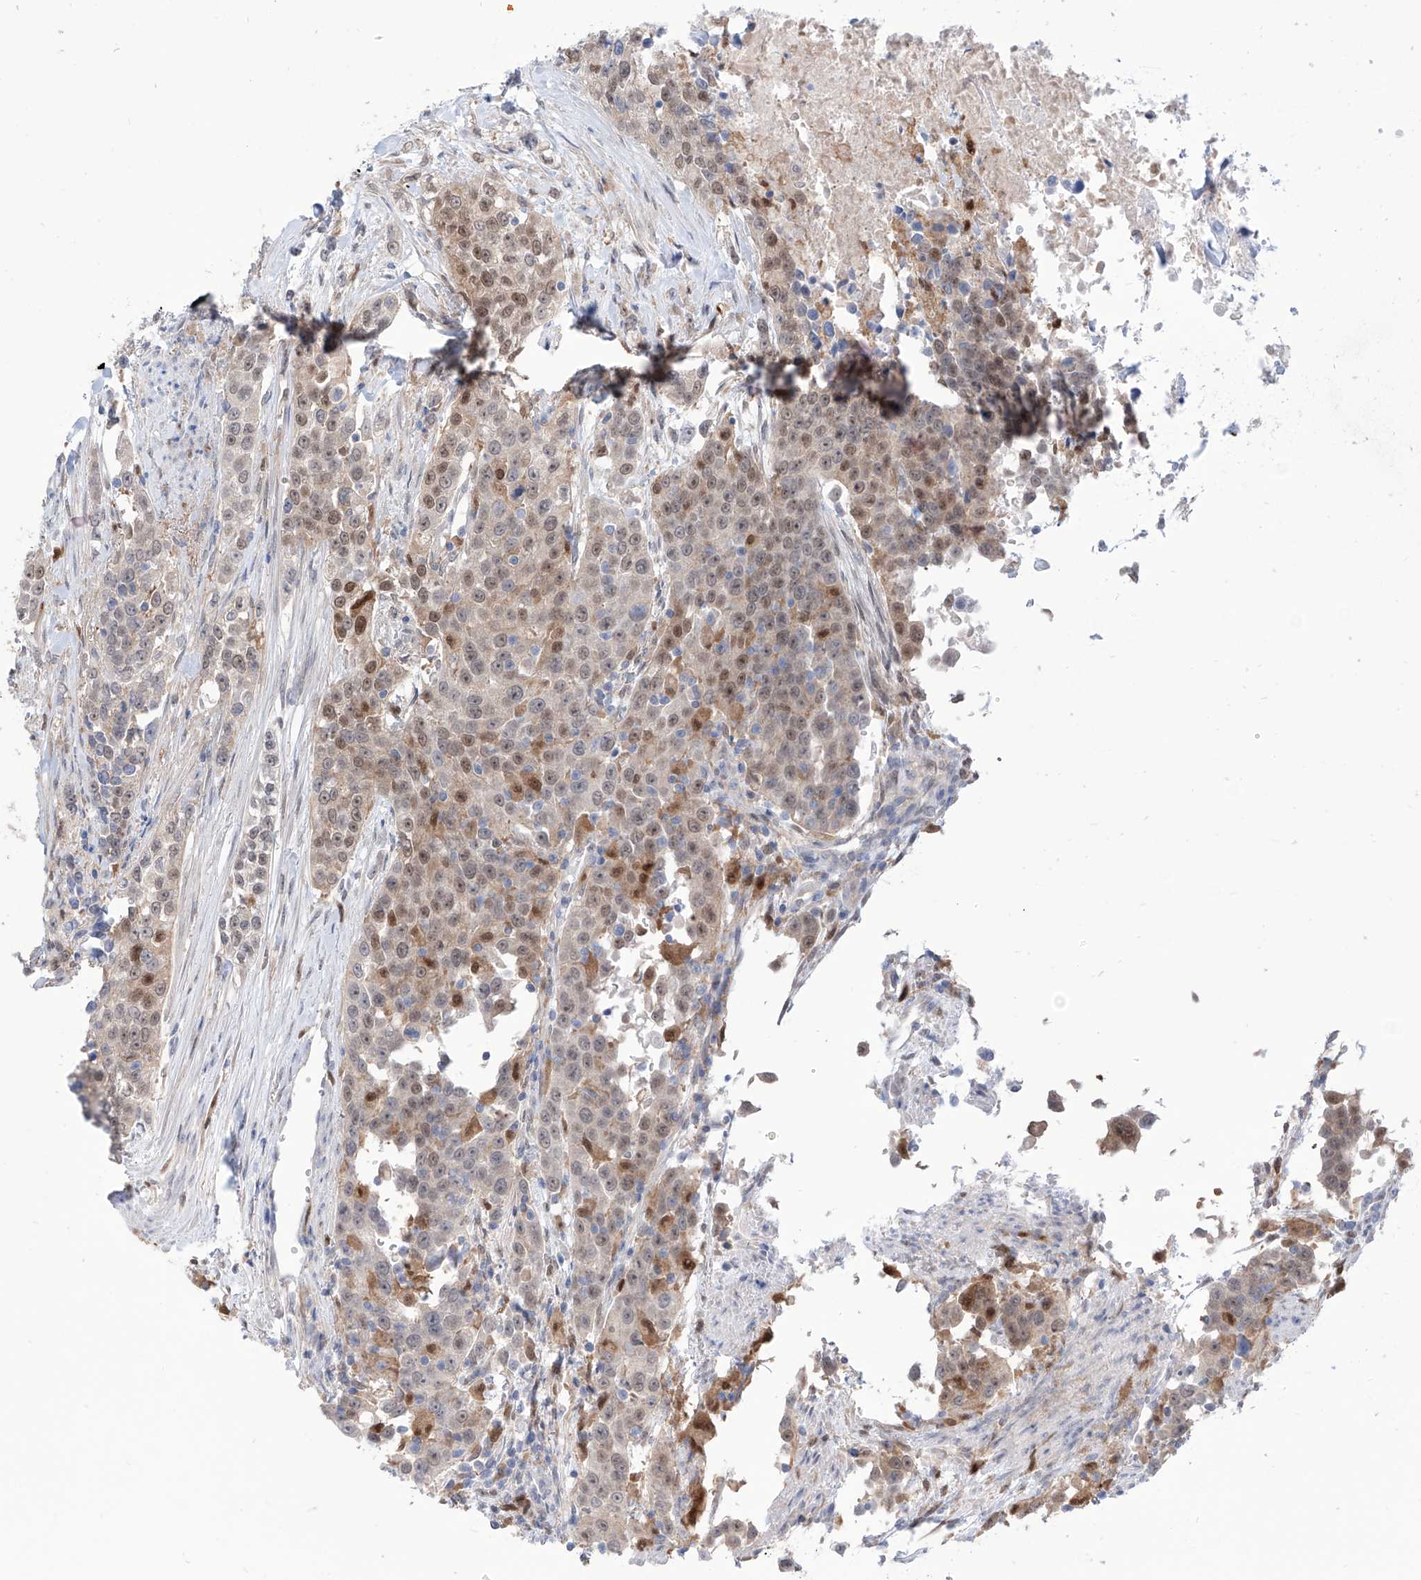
{"staining": {"intensity": "moderate", "quantity": "25%-75%", "location": "cytoplasmic/membranous,nuclear"}, "tissue": "urothelial cancer", "cell_type": "Tumor cells", "image_type": "cancer", "snomed": [{"axis": "morphology", "description": "Urothelial carcinoma, High grade"}, {"axis": "topography", "description": "Urinary bladder"}], "caption": "Immunohistochemical staining of high-grade urothelial carcinoma reveals medium levels of moderate cytoplasmic/membranous and nuclear staining in approximately 25%-75% of tumor cells.", "gene": "PDXK", "patient": {"sex": "female", "age": 80}}